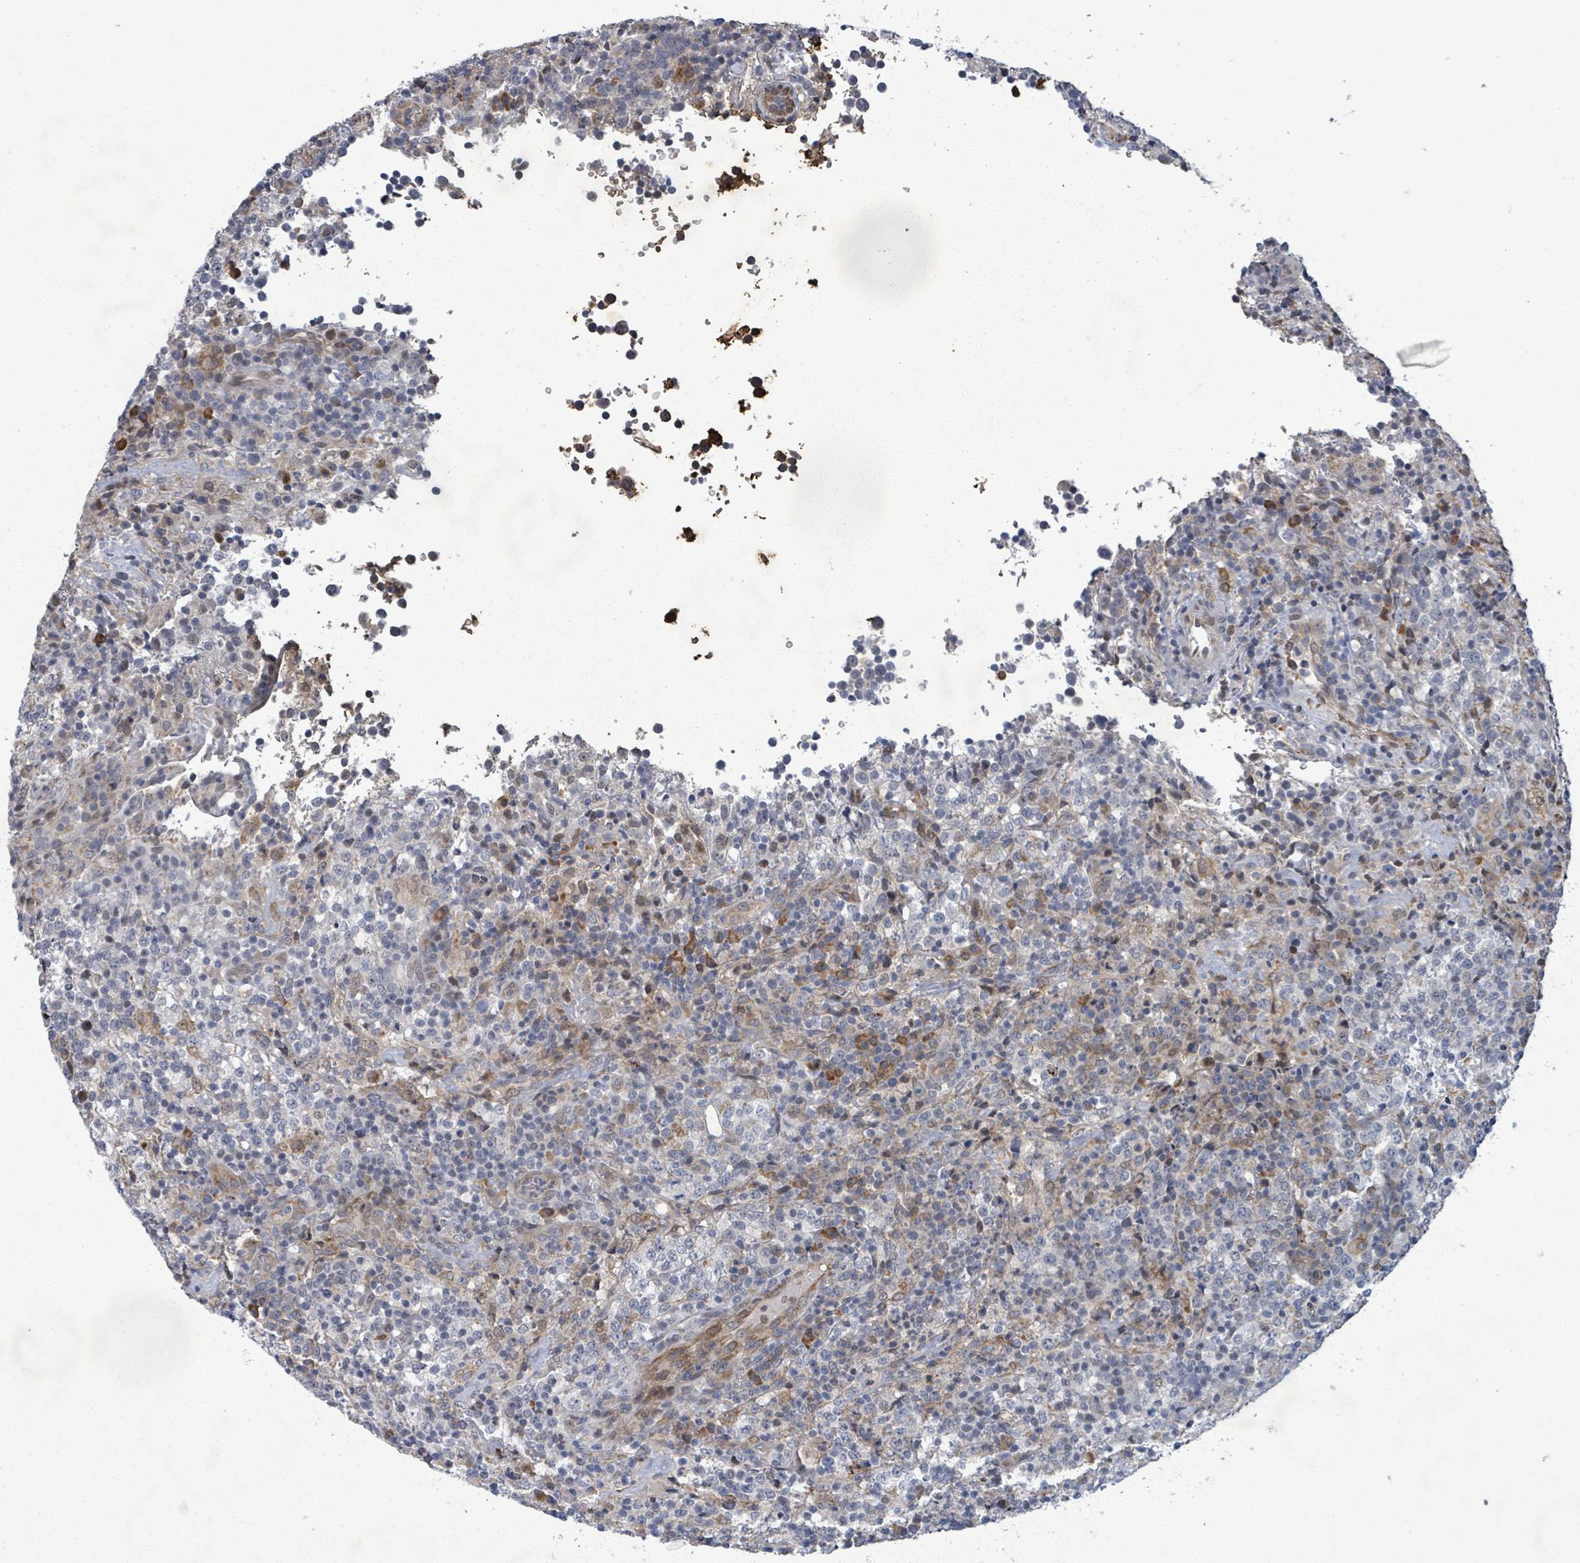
{"staining": {"intensity": "negative", "quantity": "none", "location": "none"}, "tissue": "lymphoma", "cell_type": "Tumor cells", "image_type": "cancer", "snomed": [{"axis": "morphology", "description": "Malignant lymphoma, non-Hodgkin's type, High grade"}, {"axis": "topography", "description": "Lymph node"}], "caption": "Malignant lymphoma, non-Hodgkin's type (high-grade) stained for a protein using immunohistochemistry reveals no positivity tumor cells.", "gene": "SHROOM2", "patient": {"sex": "male", "age": 54}}